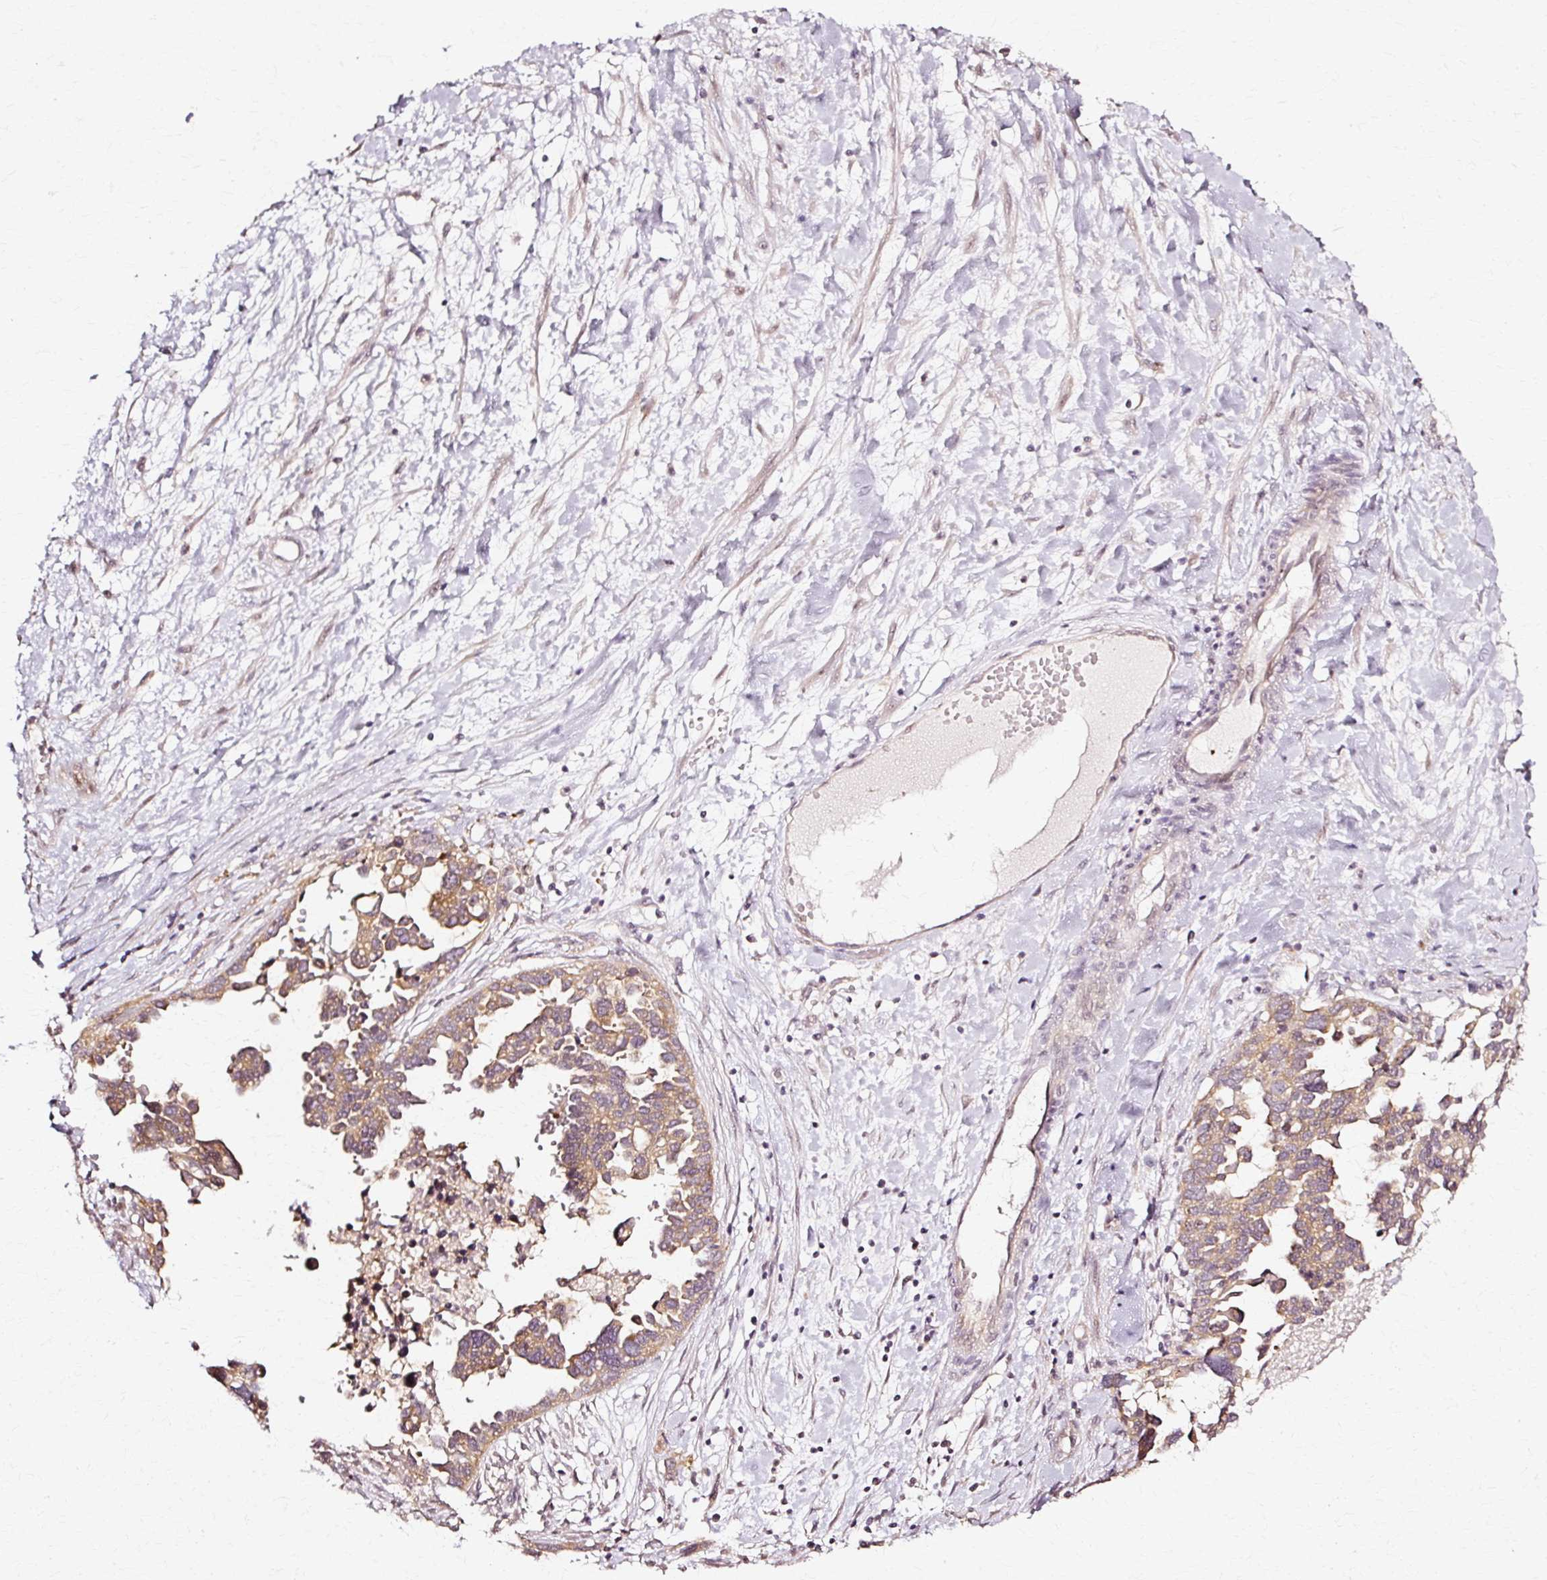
{"staining": {"intensity": "weak", "quantity": ">75%", "location": "cytoplasmic/membranous"}, "tissue": "ovarian cancer", "cell_type": "Tumor cells", "image_type": "cancer", "snomed": [{"axis": "morphology", "description": "Cystadenocarcinoma, serous, NOS"}, {"axis": "topography", "description": "Ovary"}], "caption": "IHC of ovarian serous cystadenocarcinoma reveals low levels of weak cytoplasmic/membranous positivity in about >75% of tumor cells. (DAB (3,3'-diaminobenzidine) IHC, brown staining for protein, blue staining for nuclei).", "gene": "RGPD5", "patient": {"sex": "female", "age": 54}}